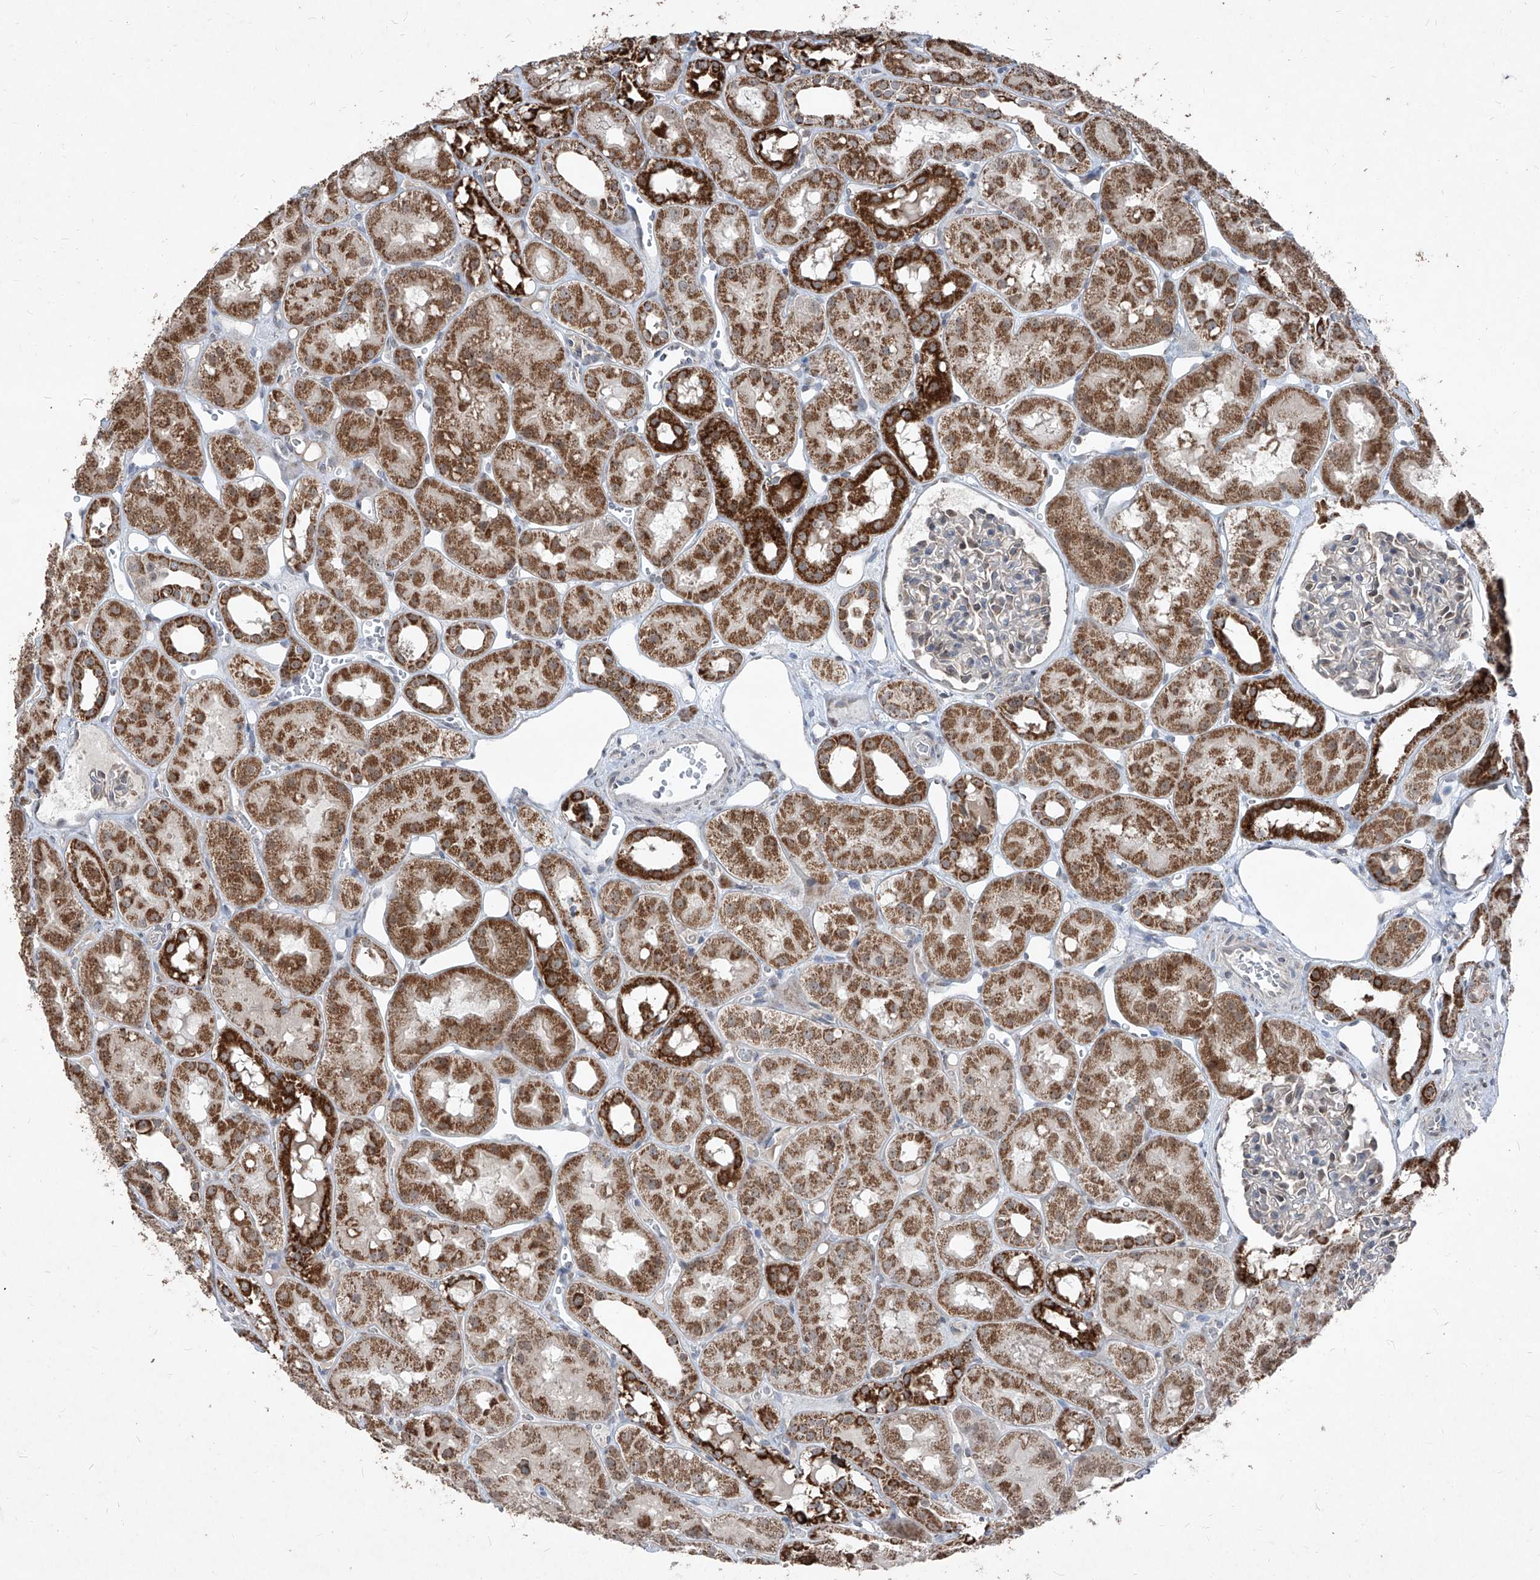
{"staining": {"intensity": "weak", "quantity": "<25%", "location": "cytoplasmic/membranous"}, "tissue": "kidney", "cell_type": "Cells in glomeruli", "image_type": "normal", "snomed": [{"axis": "morphology", "description": "Normal tissue, NOS"}, {"axis": "topography", "description": "Kidney"}], "caption": "Cells in glomeruli show no significant protein staining in benign kidney. (DAB immunohistochemistry, high magnification).", "gene": "NDUFB3", "patient": {"sex": "male", "age": 16}}